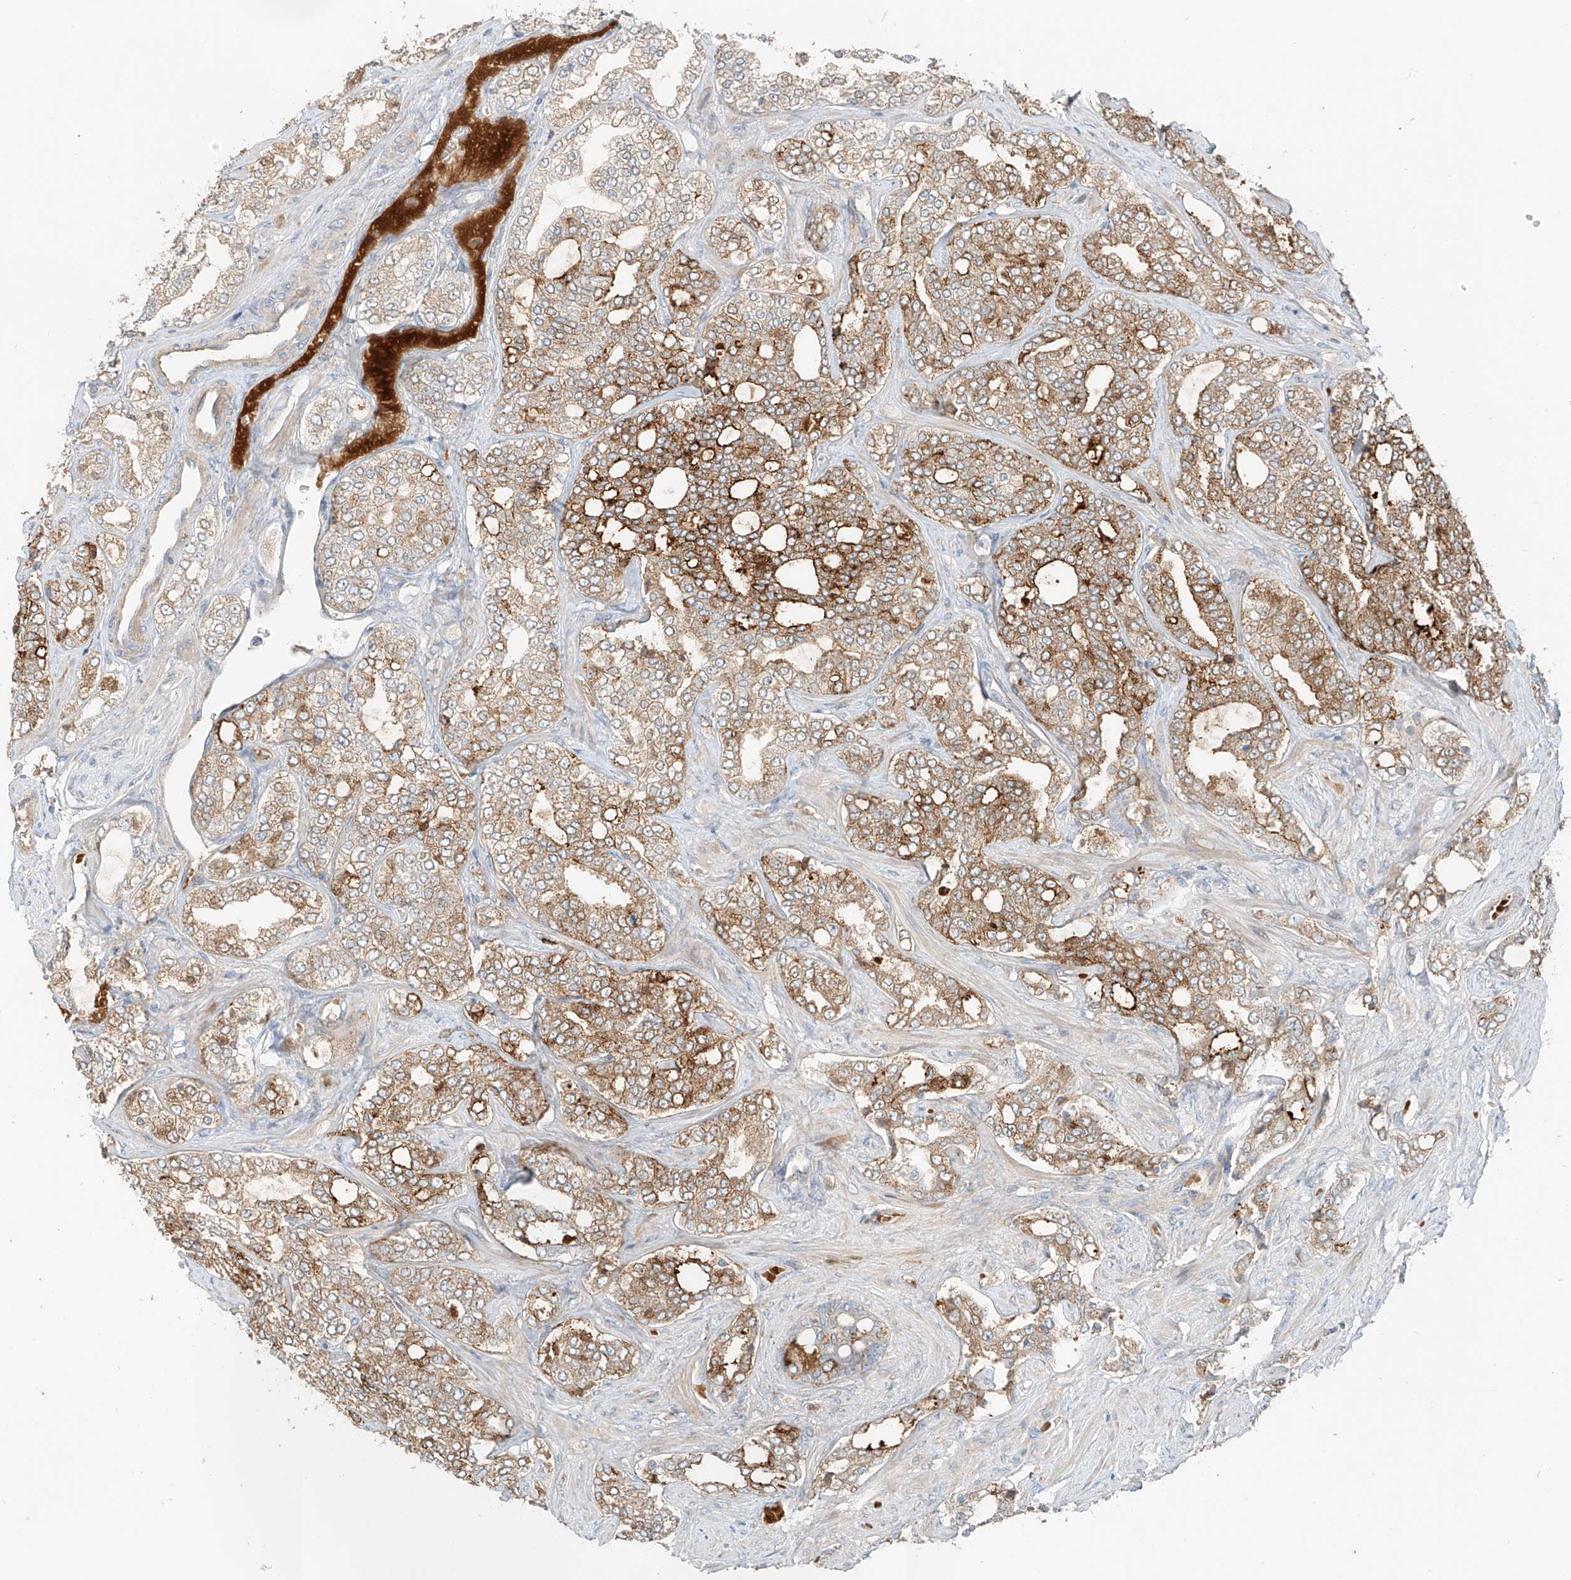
{"staining": {"intensity": "moderate", "quantity": "25%-75%", "location": "cytoplasmic/membranous"}, "tissue": "prostate cancer", "cell_type": "Tumor cells", "image_type": "cancer", "snomed": [{"axis": "morphology", "description": "Adenocarcinoma, High grade"}, {"axis": "topography", "description": "Prostate"}], "caption": "Moderate cytoplasmic/membranous protein expression is appreciated in about 25%-75% of tumor cells in prostate high-grade adenocarcinoma. (IHC, brightfield microscopy, high magnification).", "gene": "FSTL1", "patient": {"sex": "male", "age": 64}}